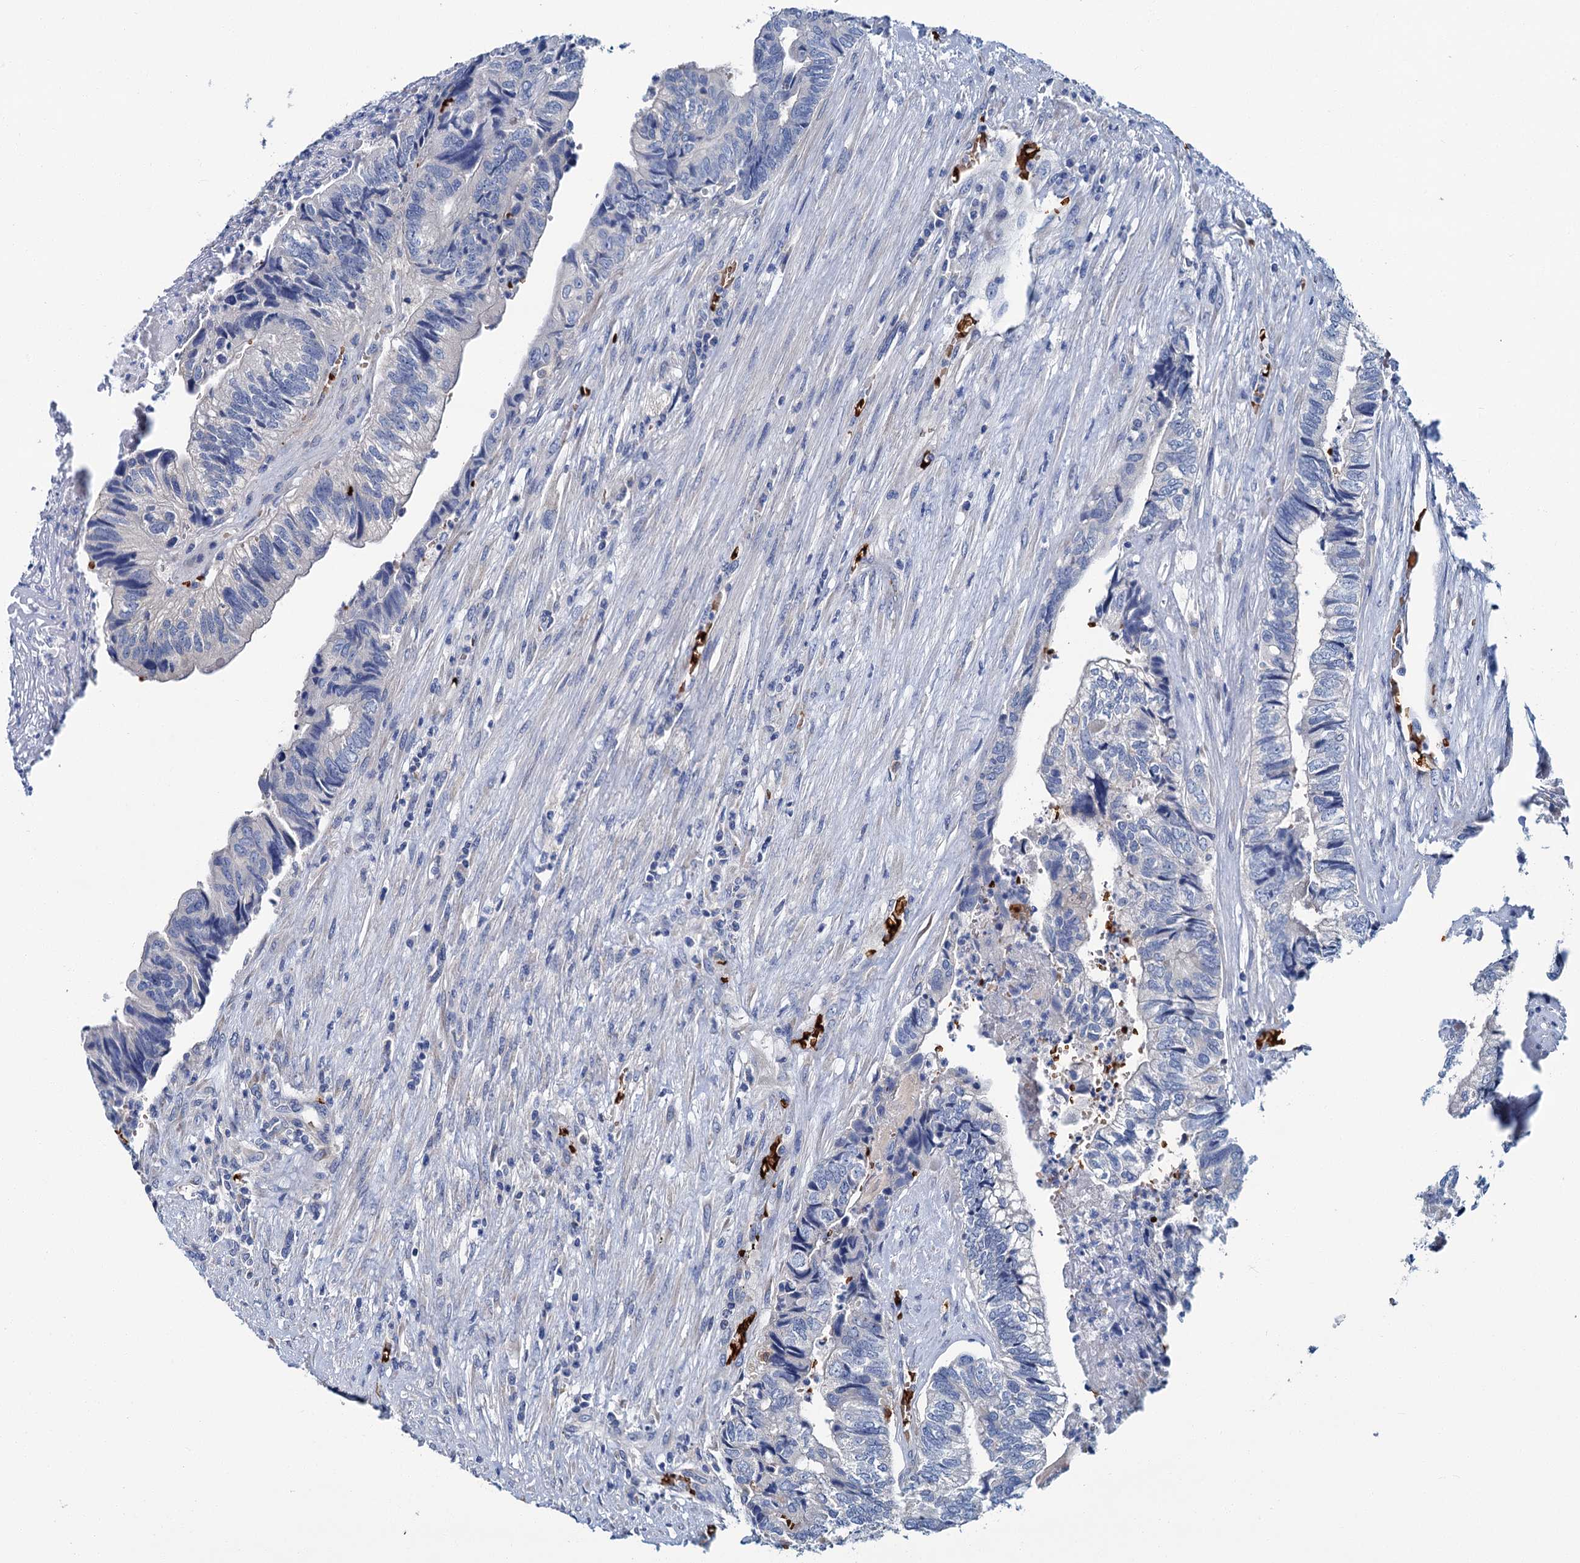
{"staining": {"intensity": "moderate", "quantity": "<25%", "location": "cytoplasmic/membranous"}, "tissue": "colorectal cancer", "cell_type": "Tumor cells", "image_type": "cancer", "snomed": [{"axis": "morphology", "description": "Adenocarcinoma, NOS"}, {"axis": "topography", "description": "Colon"}], "caption": "Immunohistochemistry (IHC) staining of adenocarcinoma (colorectal), which displays low levels of moderate cytoplasmic/membranous staining in about <25% of tumor cells indicating moderate cytoplasmic/membranous protein staining. The staining was performed using DAB (3,3'-diaminobenzidine) (brown) for protein detection and nuclei were counterstained in hematoxylin (blue).", "gene": "ATG2A", "patient": {"sex": "female", "age": 67}}